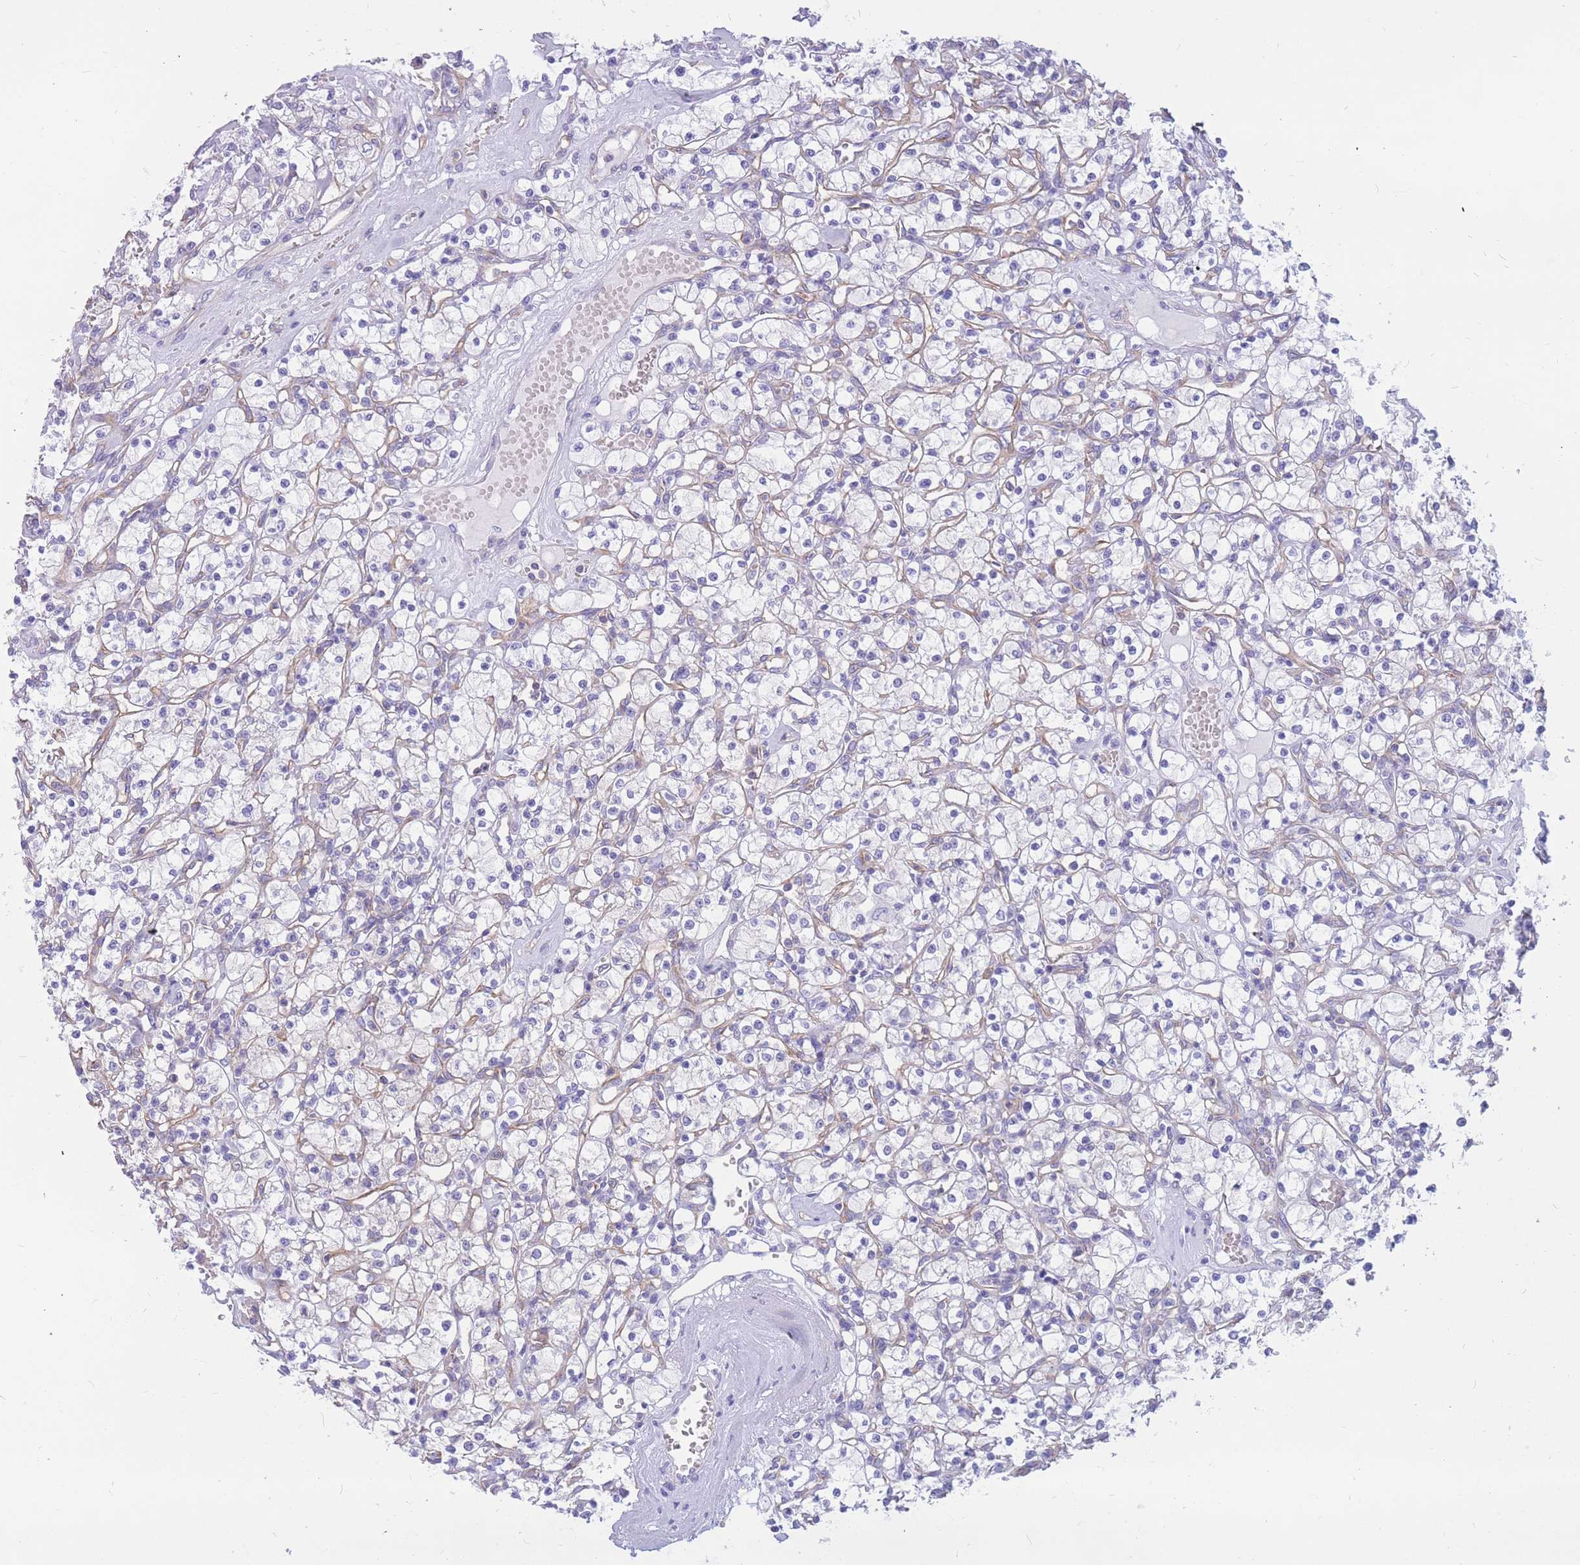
{"staining": {"intensity": "negative", "quantity": "none", "location": "none"}, "tissue": "renal cancer", "cell_type": "Tumor cells", "image_type": "cancer", "snomed": [{"axis": "morphology", "description": "Adenocarcinoma, NOS"}, {"axis": "topography", "description": "Kidney"}], "caption": "A micrograph of human renal cancer (adenocarcinoma) is negative for staining in tumor cells. The staining is performed using DAB (3,3'-diaminobenzidine) brown chromogen with nuclei counter-stained in using hematoxylin.", "gene": "ADD2", "patient": {"sex": "female", "age": 59}}